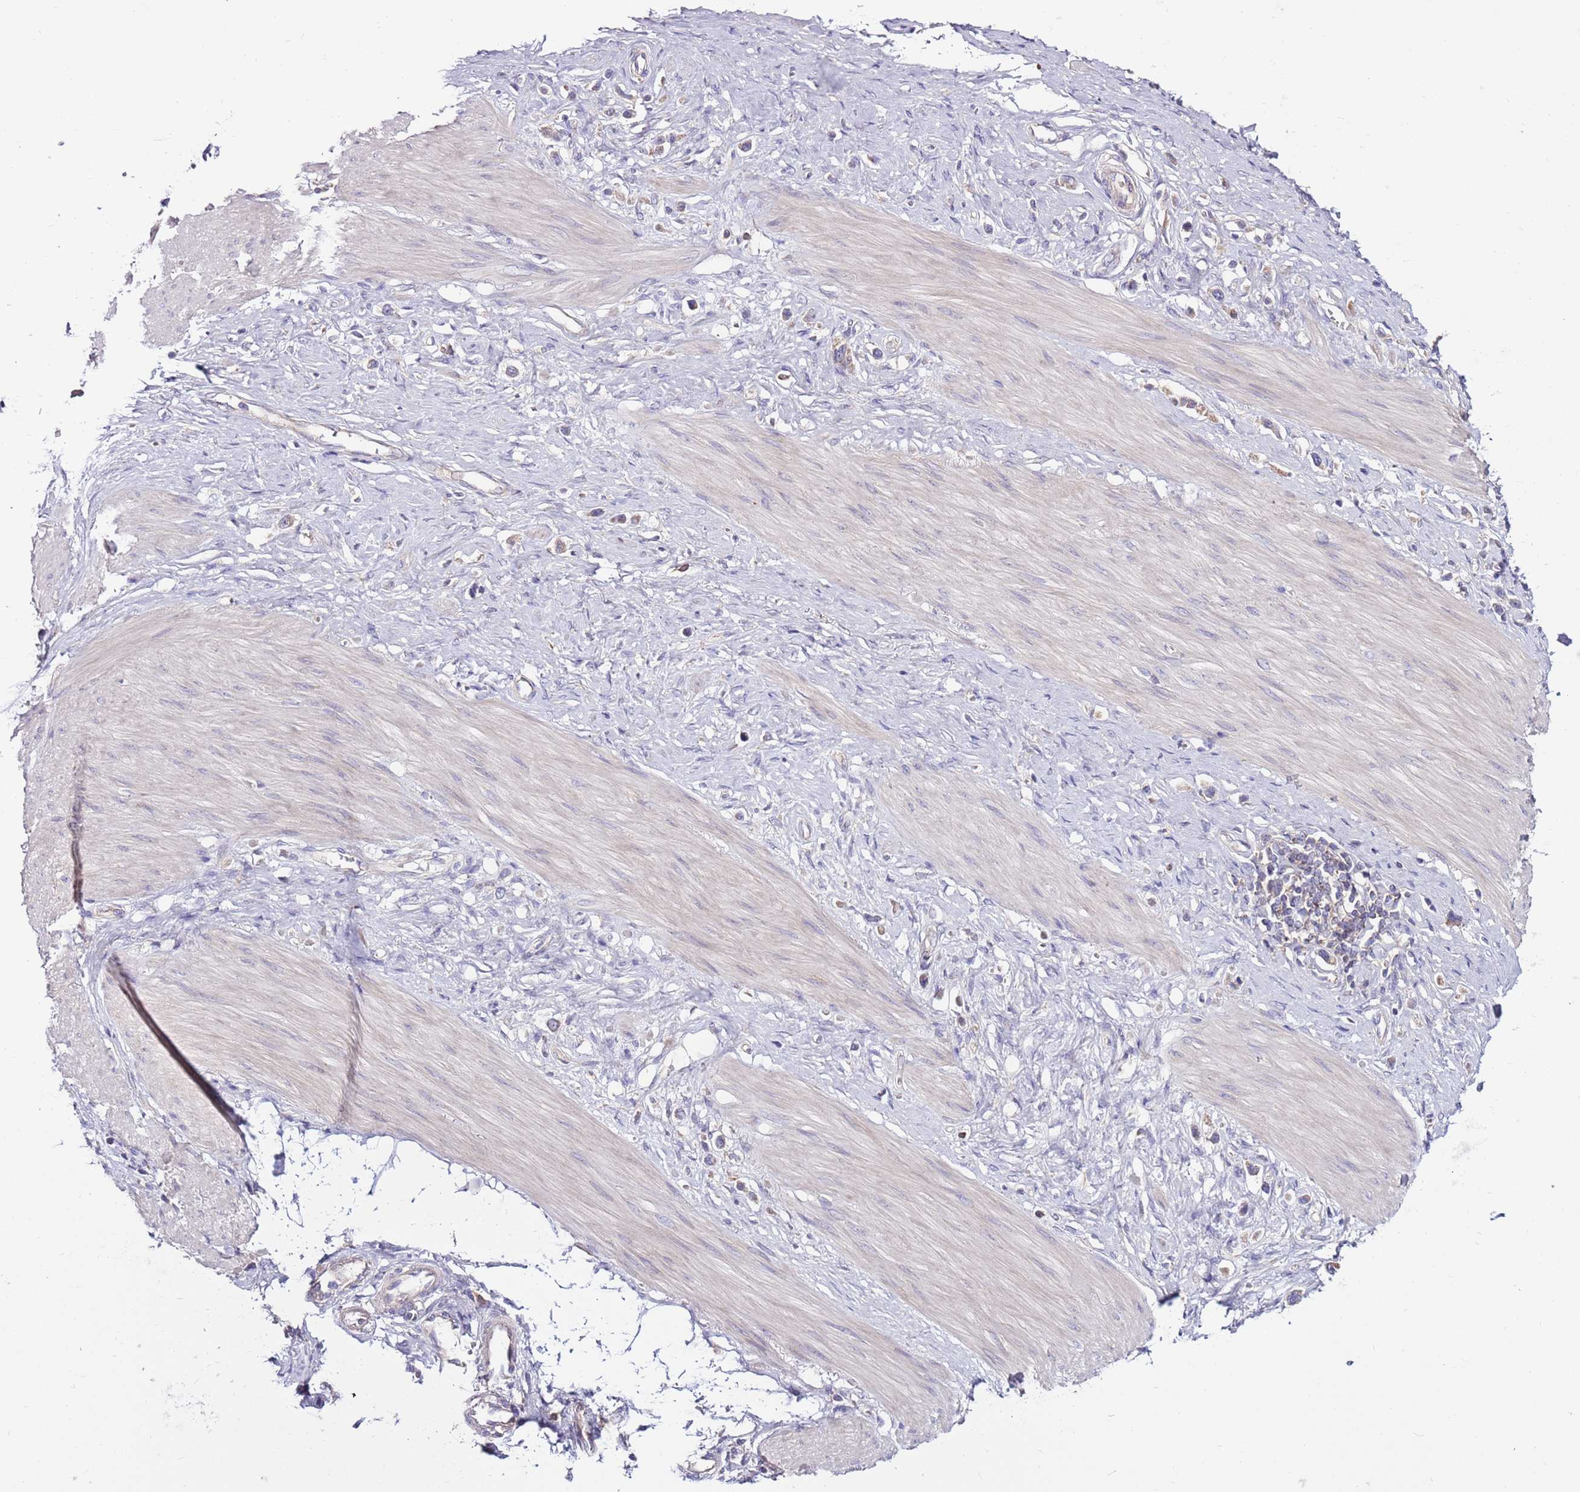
{"staining": {"intensity": "moderate", "quantity": "25%-75%", "location": "cytoplasmic/membranous"}, "tissue": "stomach cancer", "cell_type": "Tumor cells", "image_type": "cancer", "snomed": [{"axis": "morphology", "description": "Adenocarcinoma, NOS"}, {"axis": "topography", "description": "Stomach"}], "caption": "Immunohistochemical staining of stomach cancer (adenocarcinoma) displays medium levels of moderate cytoplasmic/membranous protein expression in about 25%-75% of tumor cells. (Stains: DAB (3,3'-diaminobenzidine) in brown, nuclei in blue, Microscopy: brightfield microscopy at high magnification).", "gene": "SMG1", "patient": {"sex": "female", "age": 65}}